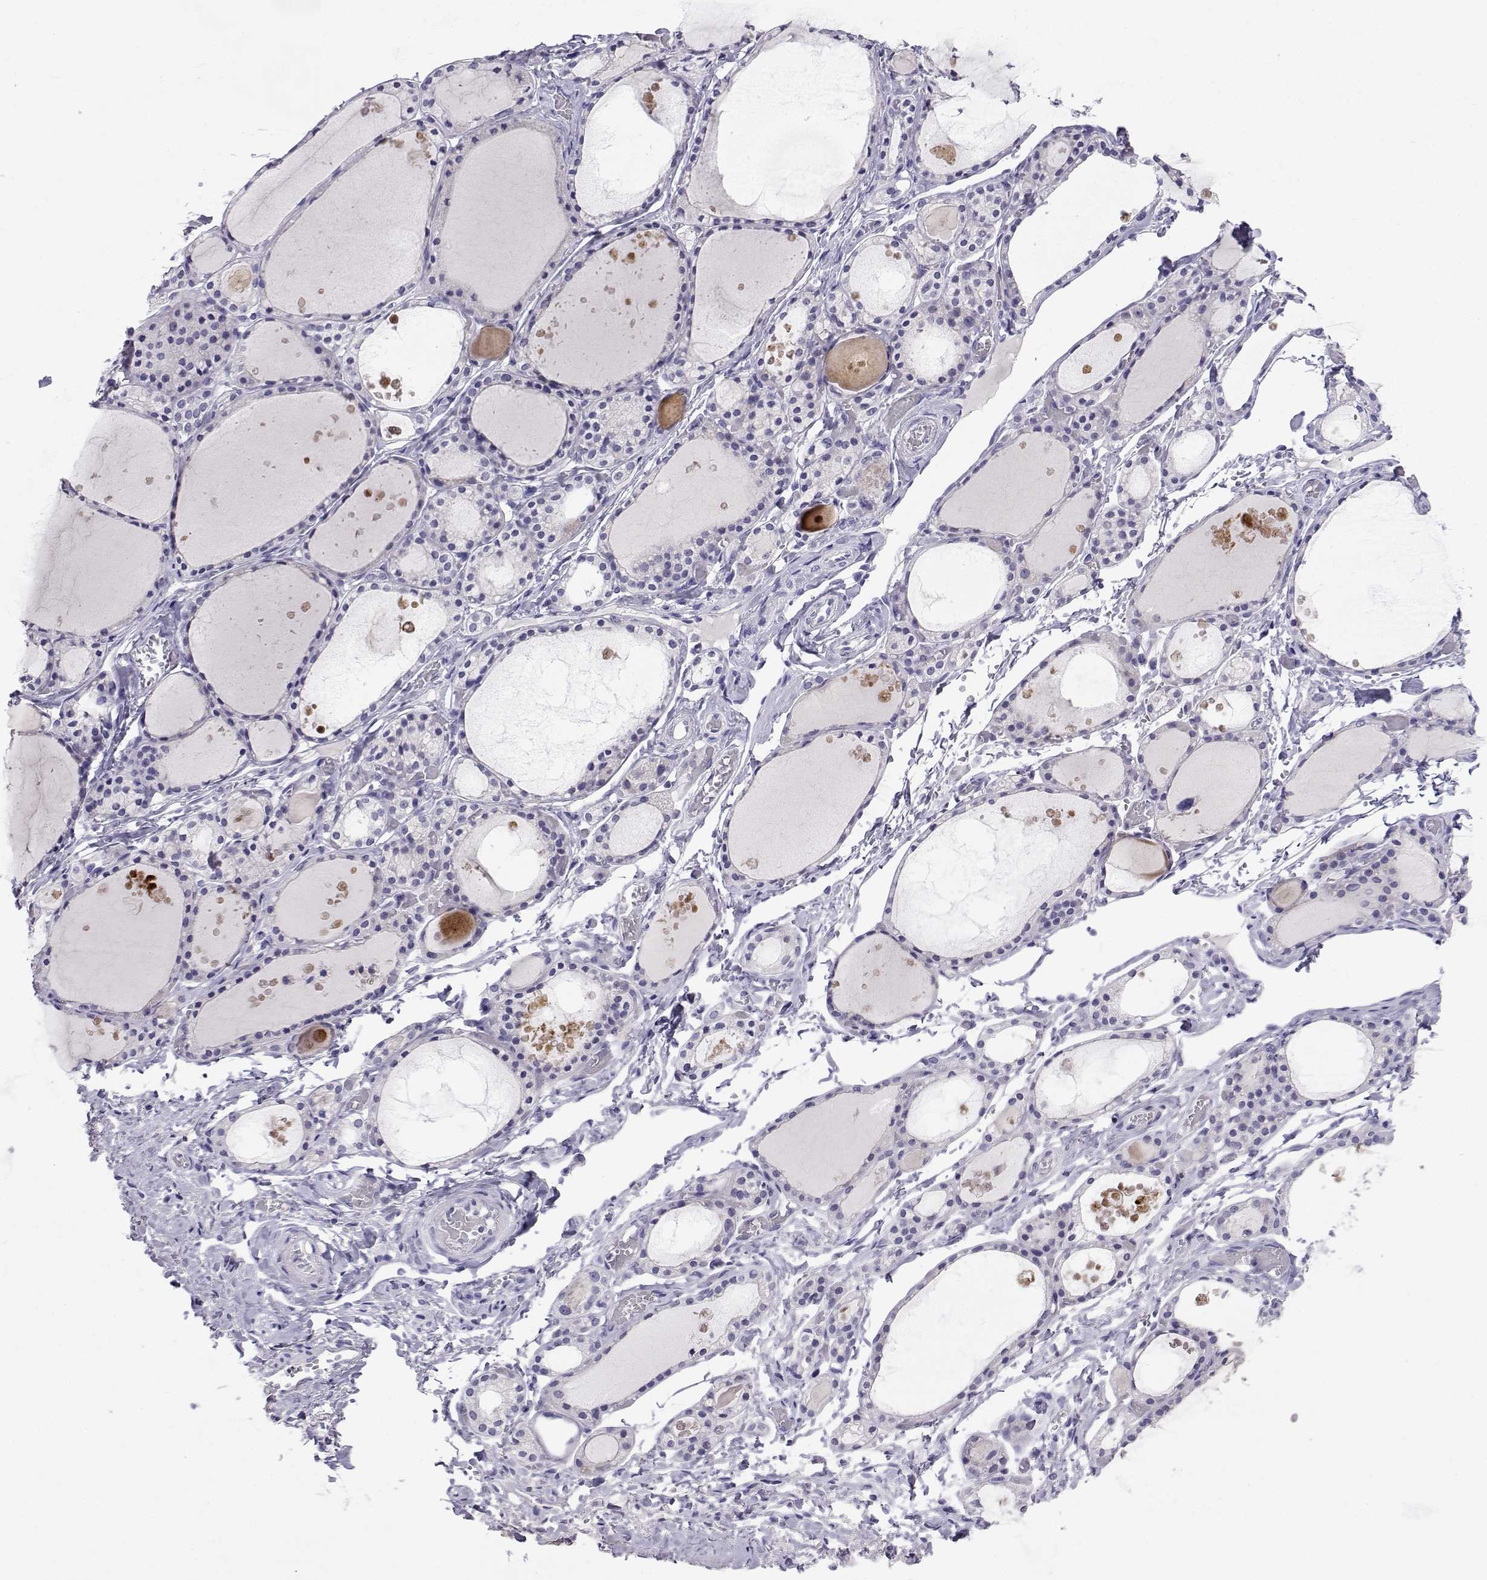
{"staining": {"intensity": "negative", "quantity": "none", "location": "none"}, "tissue": "thyroid gland", "cell_type": "Glandular cells", "image_type": "normal", "snomed": [{"axis": "morphology", "description": "Normal tissue, NOS"}, {"axis": "topography", "description": "Thyroid gland"}], "caption": "This is an IHC histopathology image of unremarkable thyroid gland. There is no expression in glandular cells.", "gene": "SLC6A3", "patient": {"sex": "male", "age": 68}}